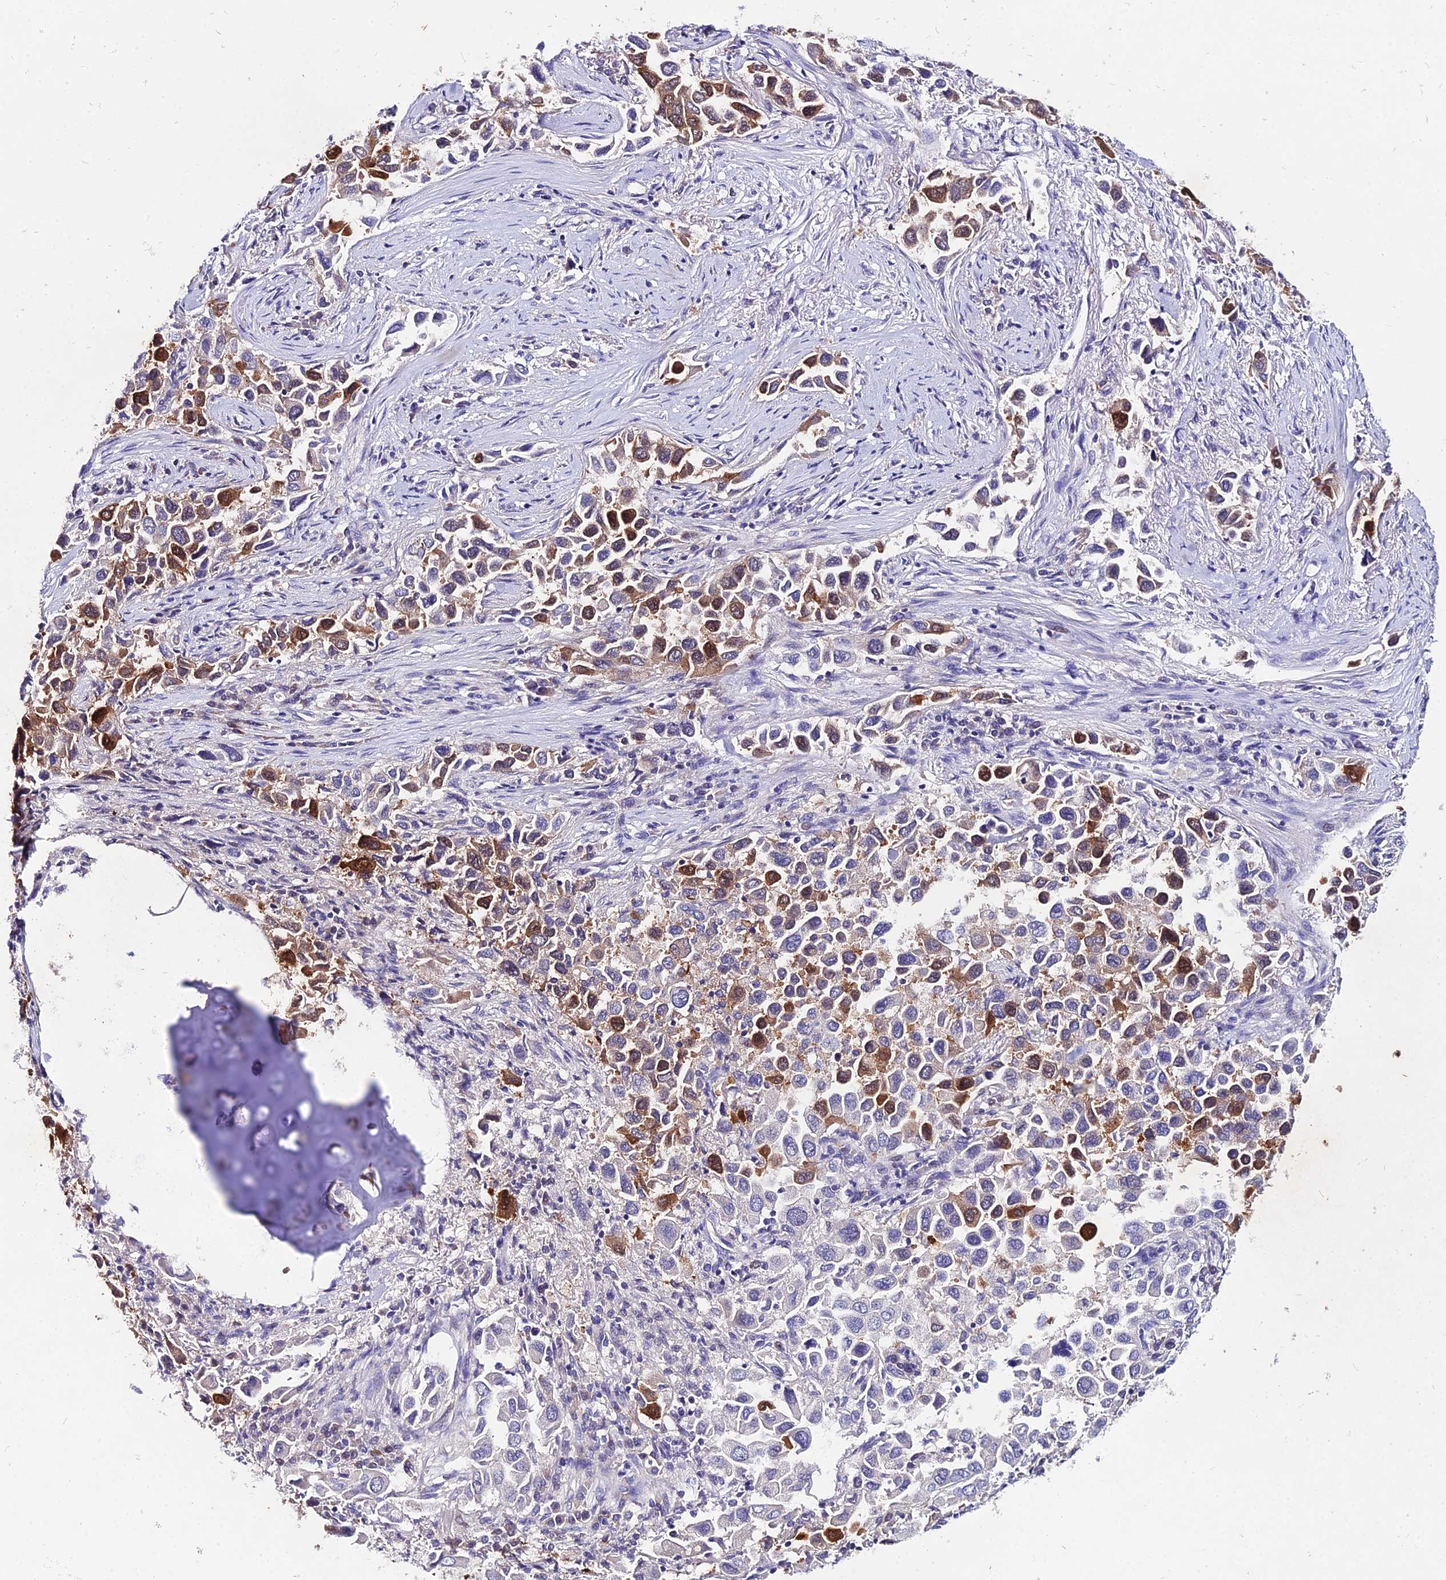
{"staining": {"intensity": "strong", "quantity": "<25%", "location": "cytoplasmic/membranous,nuclear"}, "tissue": "lung cancer", "cell_type": "Tumor cells", "image_type": "cancer", "snomed": [{"axis": "morphology", "description": "Adenocarcinoma, NOS"}, {"axis": "topography", "description": "Lung"}], "caption": "Immunohistochemistry (IHC) (DAB (3,3'-diaminobenzidine)) staining of adenocarcinoma (lung) shows strong cytoplasmic/membranous and nuclear protein expression in about <25% of tumor cells.", "gene": "LGALS7", "patient": {"sex": "female", "age": 76}}